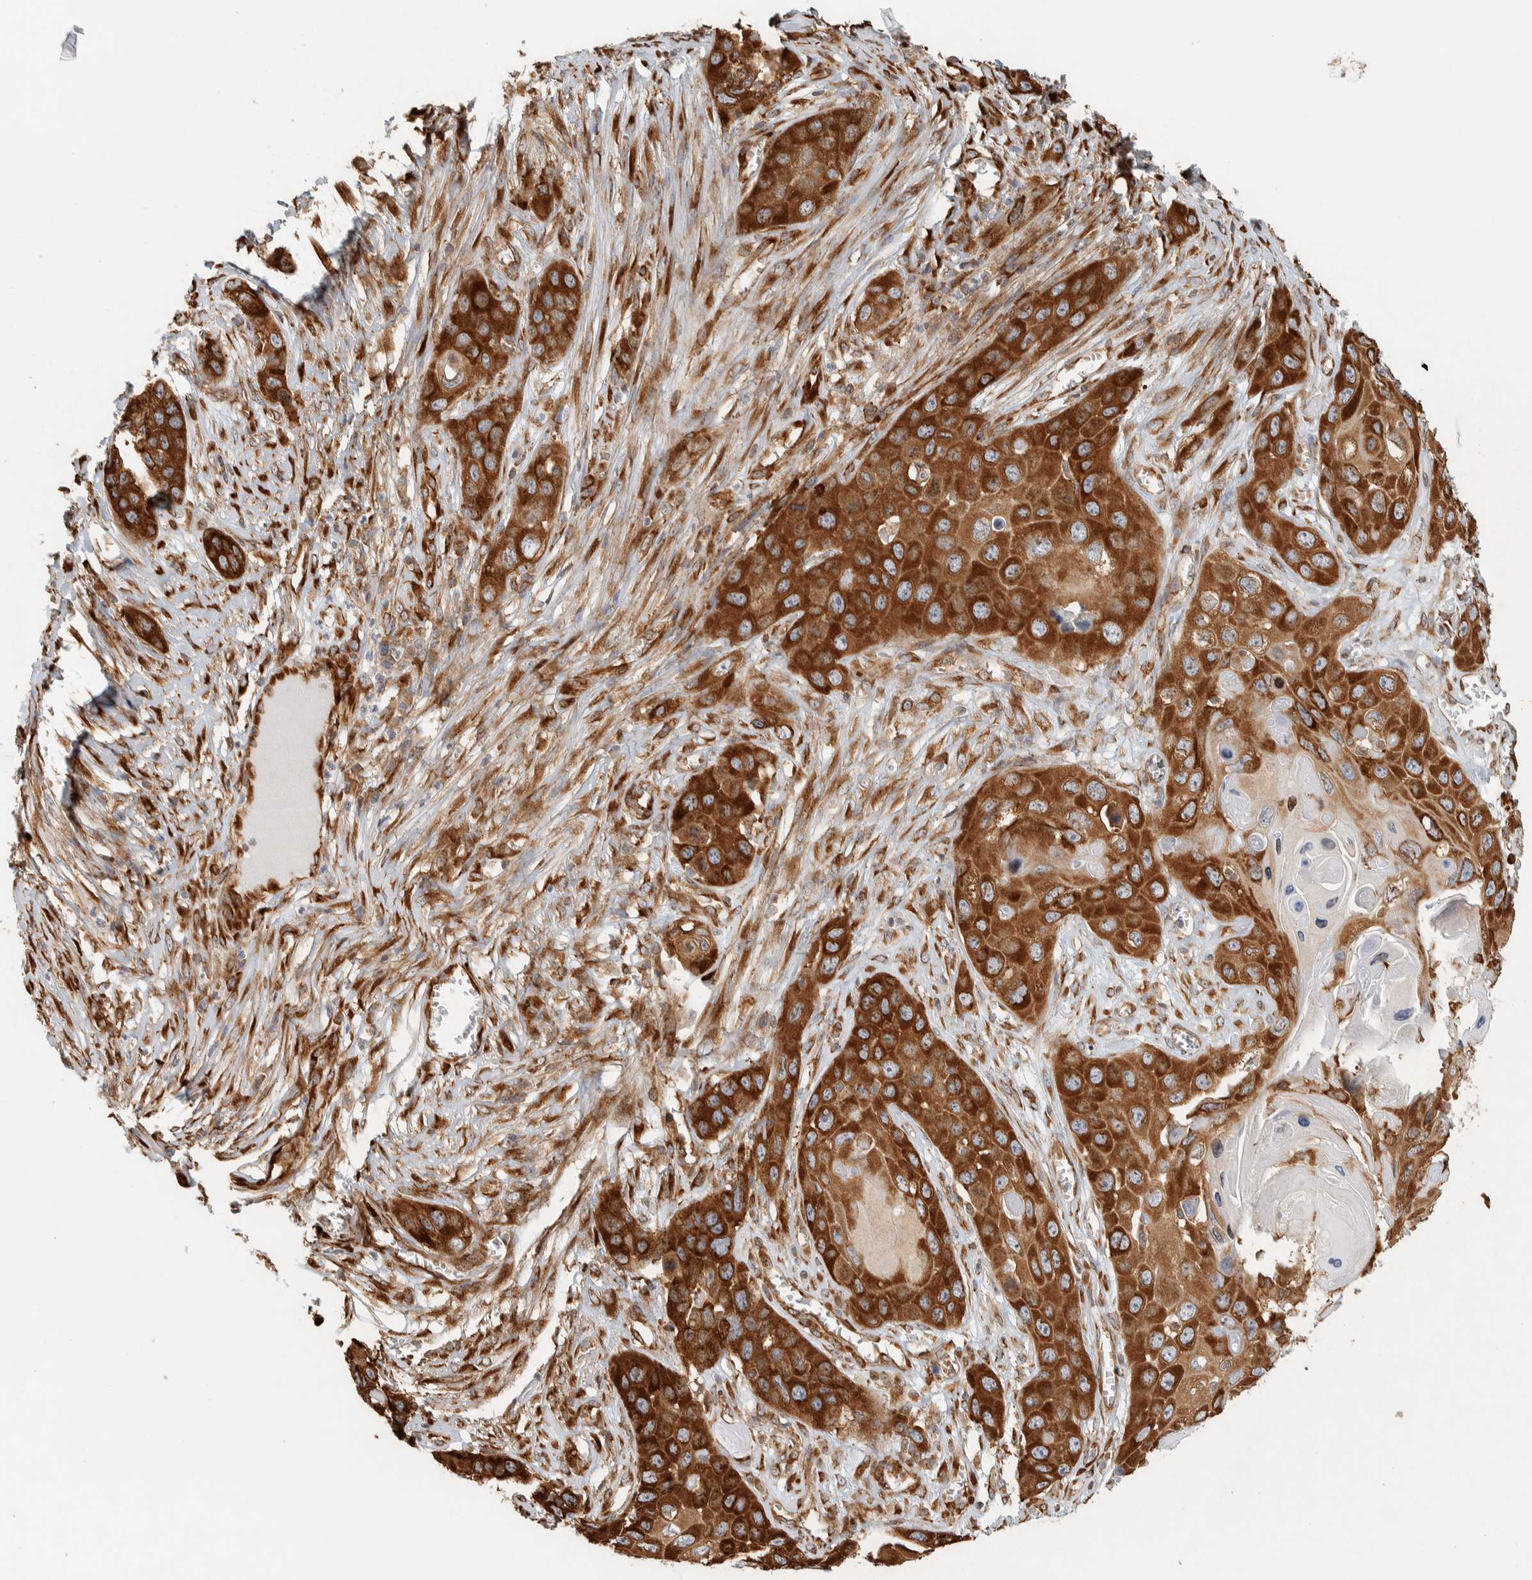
{"staining": {"intensity": "strong", "quantity": ">75%", "location": "cytoplasmic/membranous"}, "tissue": "skin cancer", "cell_type": "Tumor cells", "image_type": "cancer", "snomed": [{"axis": "morphology", "description": "Squamous cell carcinoma, NOS"}, {"axis": "topography", "description": "Skin"}], "caption": "Protein staining shows strong cytoplasmic/membranous staining in about >75% of tumor cells in skin squamous cell carcinoma.", "gene": "LLGL2", "patient": {"sex": "male", "age": 55}}